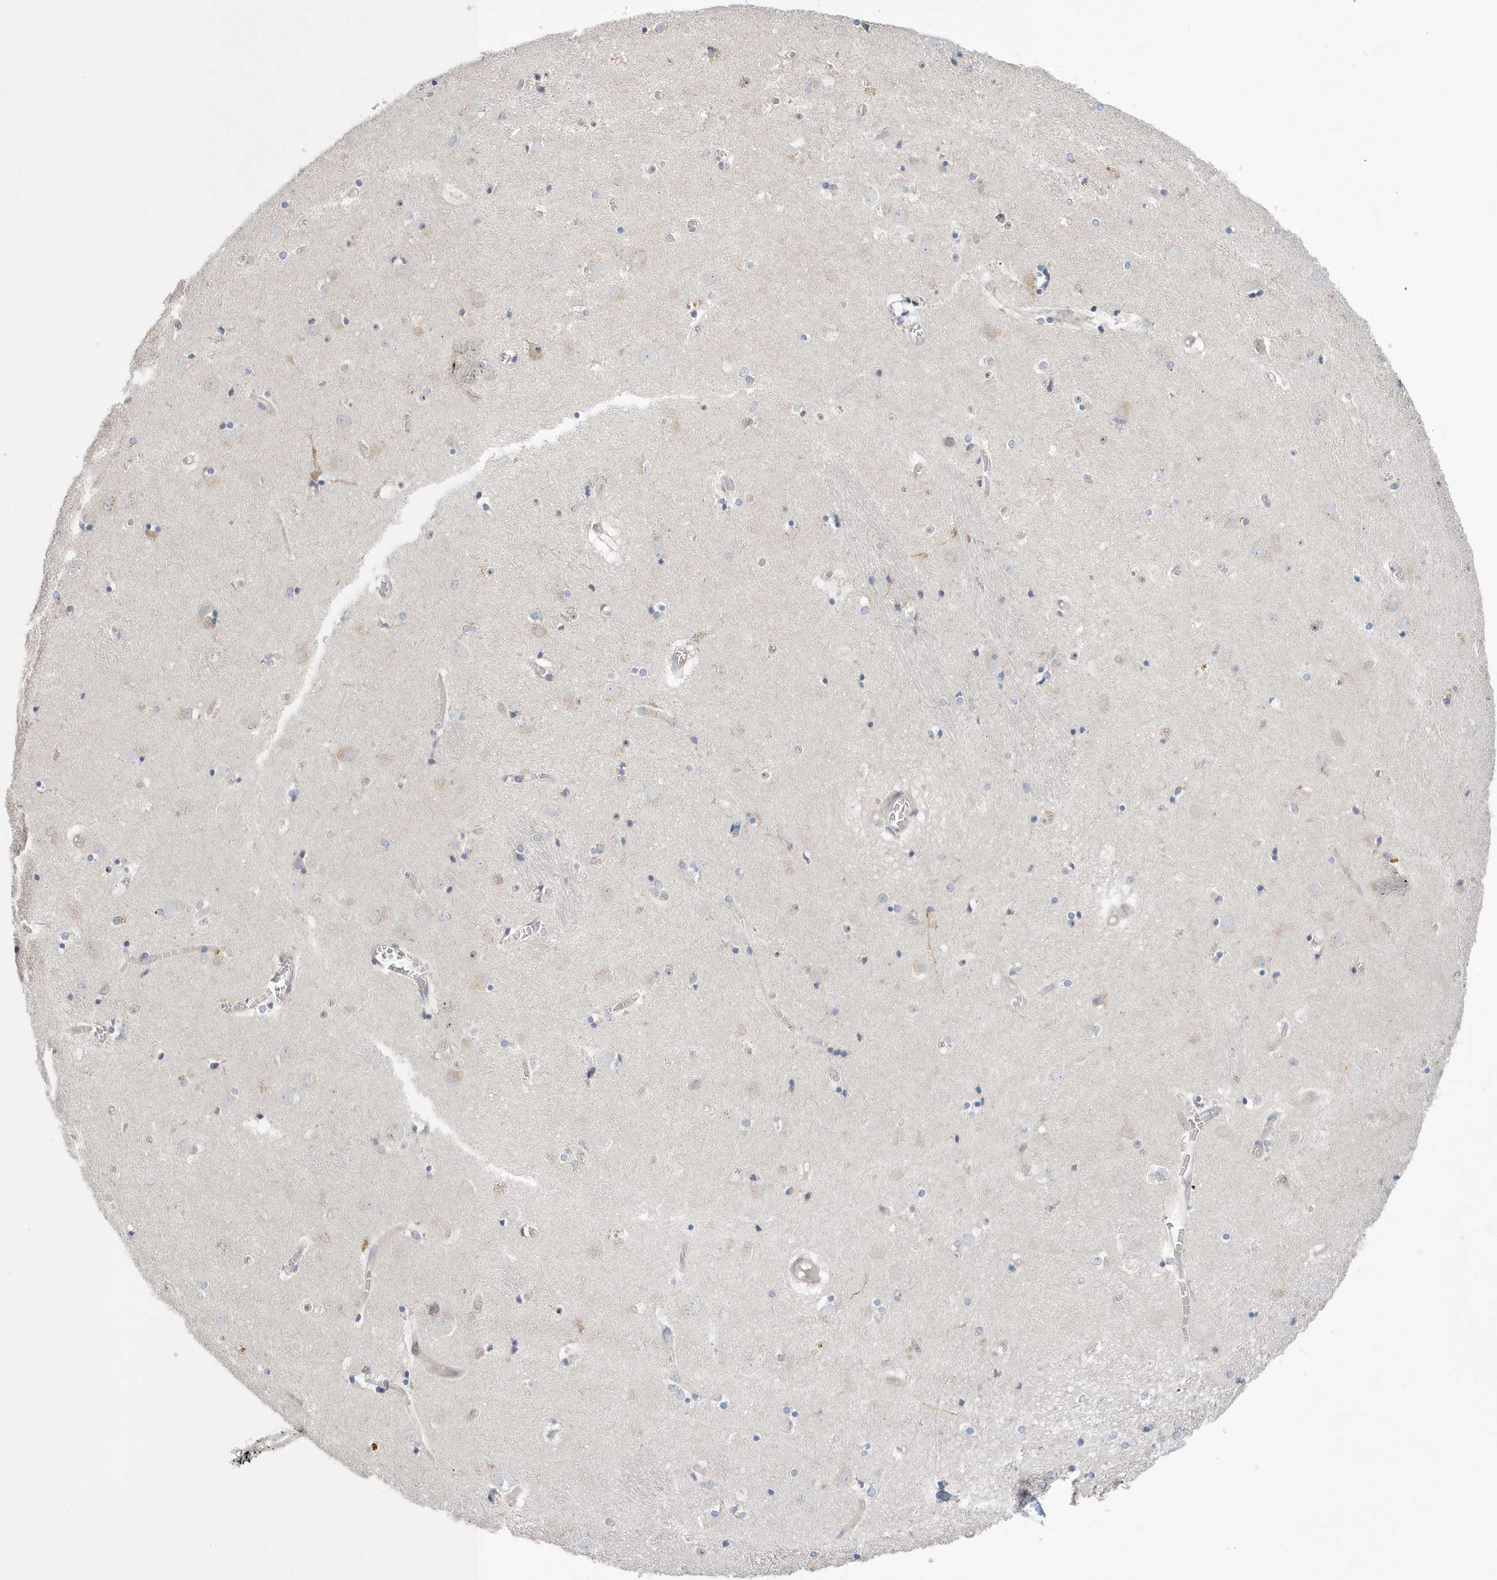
{"staining": {"intensity": "negative", "quantity": "none", "location": "none"}, "tissue": "caudate", "cell_type": "Glial cells", "image_type": "normal", "snomed": [{"axis": "morphology", "description": "Normal tissue, NOS"}, {"axis": "topography", "description": "Lateral ventricle wall"}], "caption": "This is an immunohistochemistry (IHC) photomicrograph of unremarkable human caudate. There is no staining in glial cells.", "gene": "SPATA5", "patient": {"sex": "male", "age": 70}}